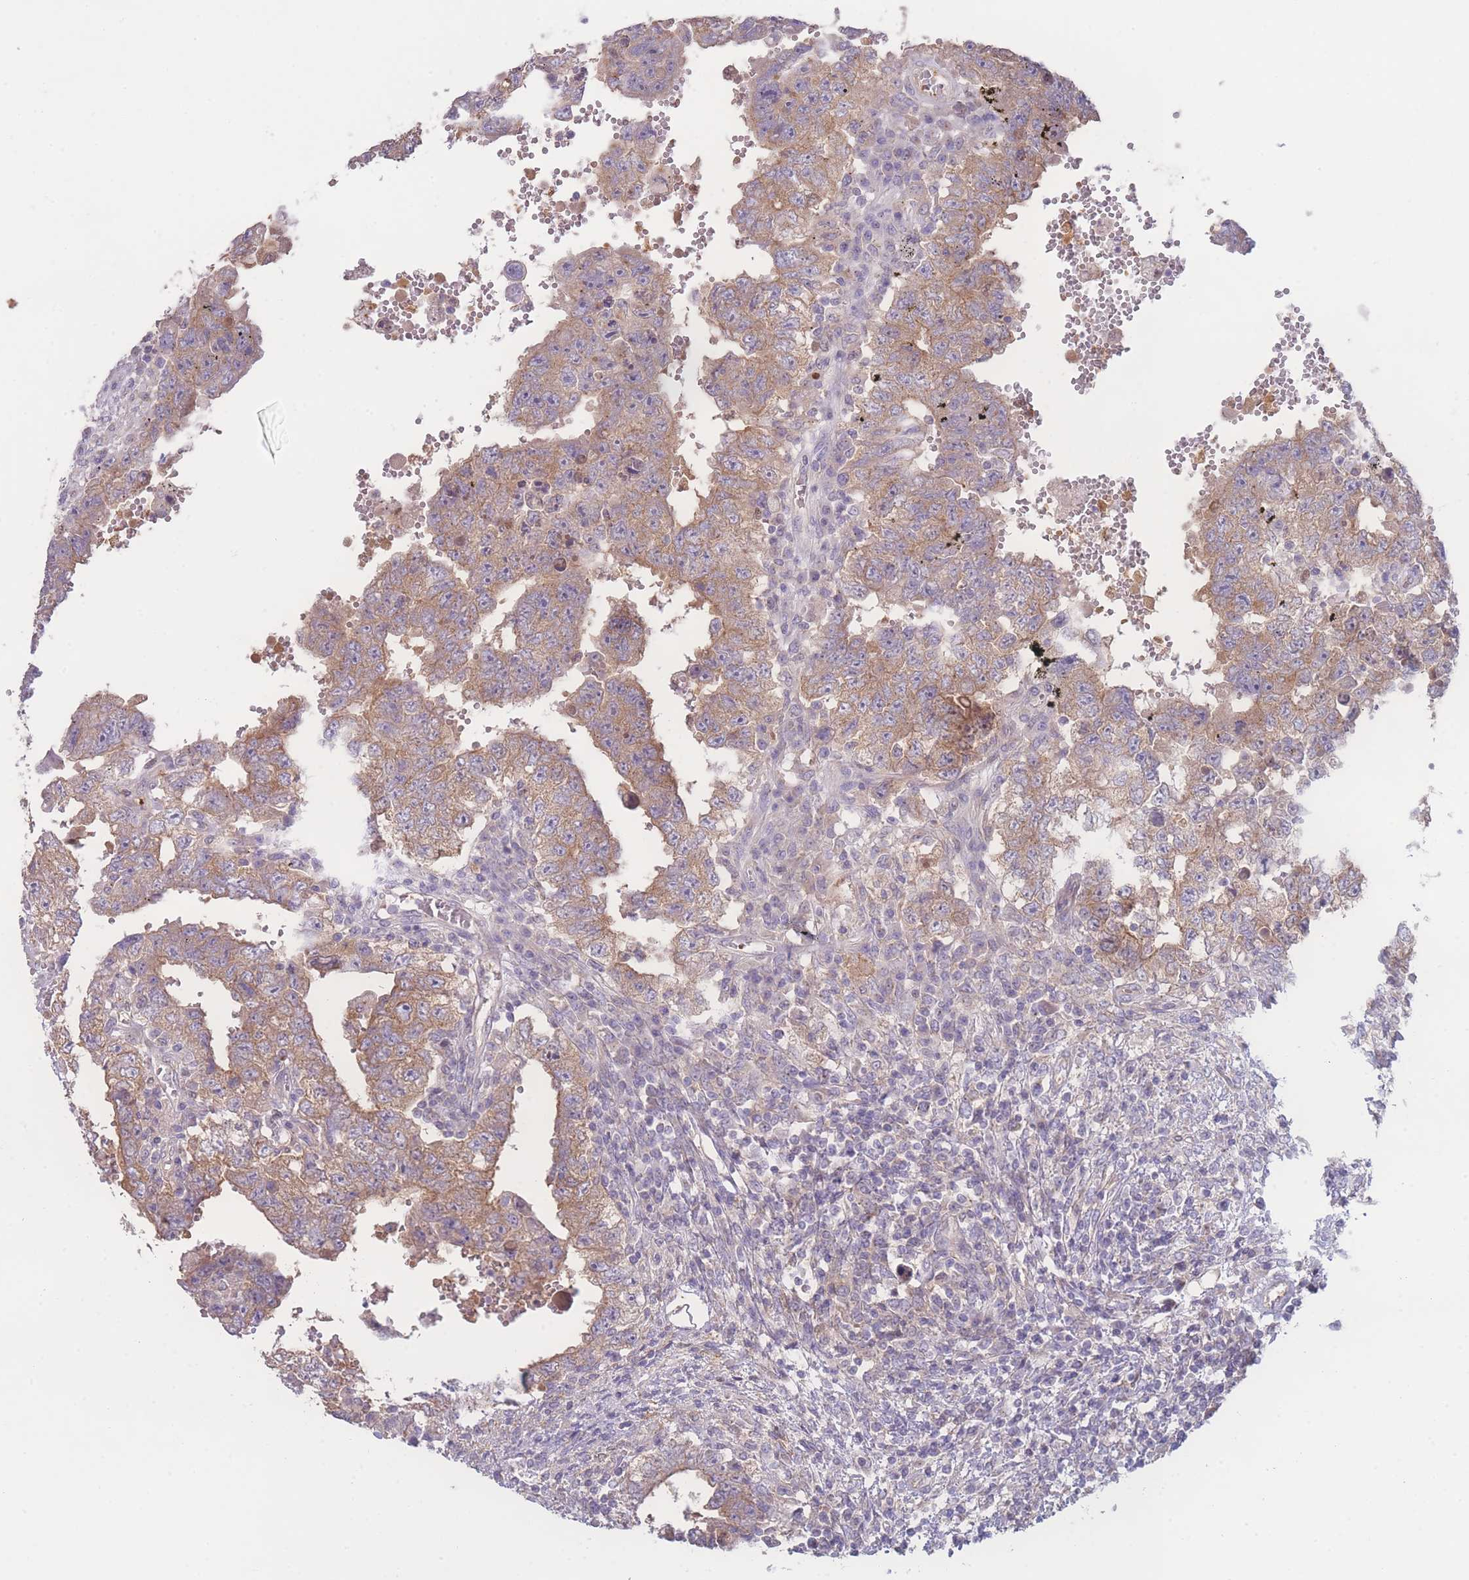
{"staining": {"intensity": "moderate", "quantity": ">75%", "location": "cytoplasmic/membranous"}, "tissue": "testis cancer", "cell_type": "Tumor cells", "image_type": "cancer", "snomed": [{"axis": "morphology", "description": "Carcinoma, Embryonal, NOS"}, {"axis": "topography", "description": "Testis"}], "caption": "Approximately >75% of tumor cells in testis embryonal carcinoma exhibit moderate cytoplasmic/membranous protein positivity as visualized by brown immunohistochemical staining.", "gene": "STEAP3", "patient": {"sex": "male", "age": 26}}